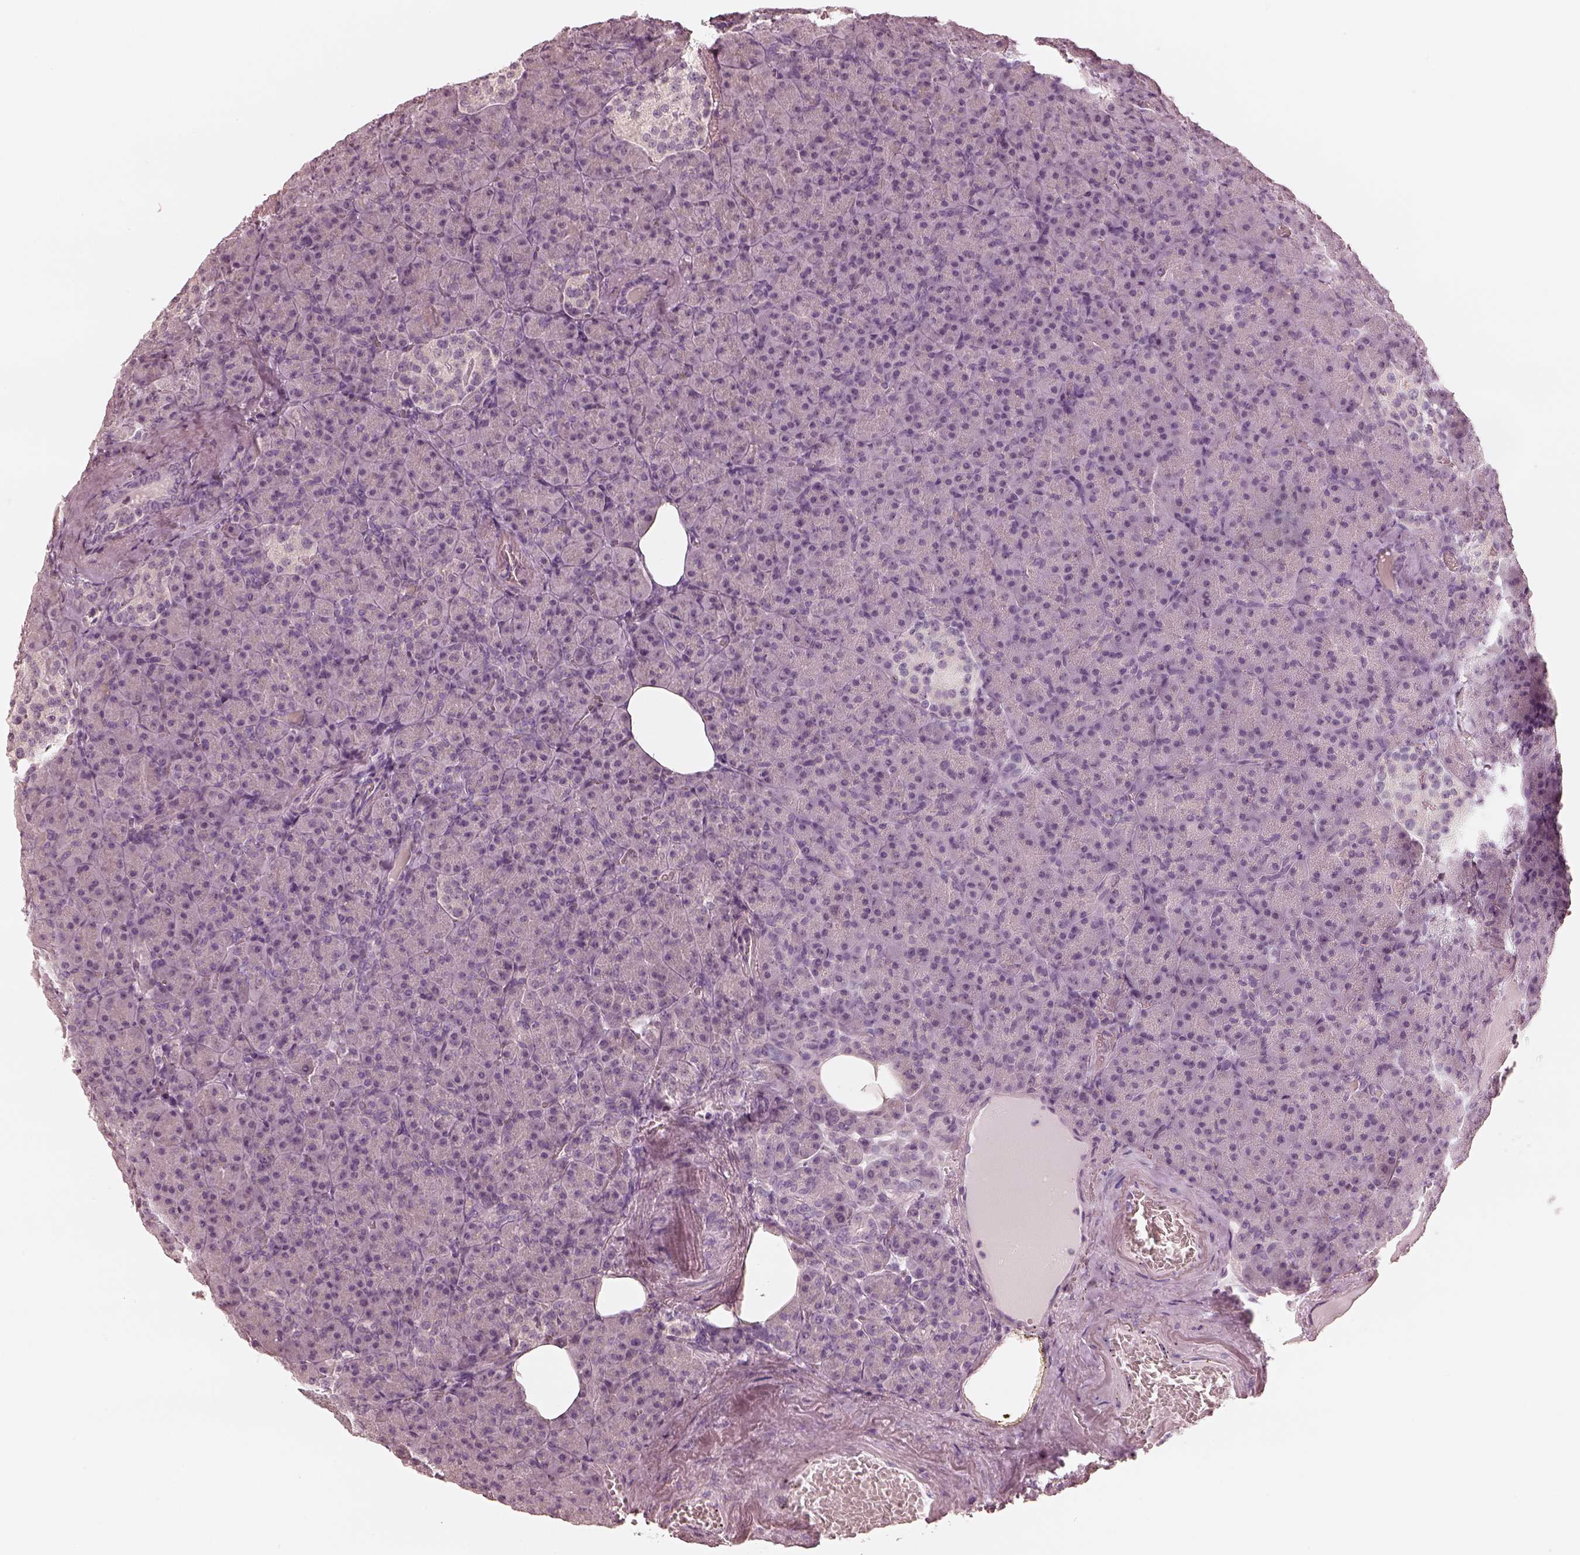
{"staining": {"intensity": "negative", "quantity": "none", "location": "none"}, "tissue": "pancreas", "cell_type": "Exocrine glandular cells", "image_type": "normal", "snomed": [{"axis": "morphology", "description": "Normal tissue, NOS"}, {"axis": "topography", "description": "Pancreas"}], "caption": "Immunohistochemistry (IHC) image of unremarkable pancreas stained for a protein (brown), which exhibits no staining in exocrine glandular cells. The staining was performed using DAB to visualize the protein expression in brown, while the nuclei were stained in blue with hematoxylin (Magnification: 20x).", "gene": "CALR3", "patient": {"sex": "female", "age": 74}}